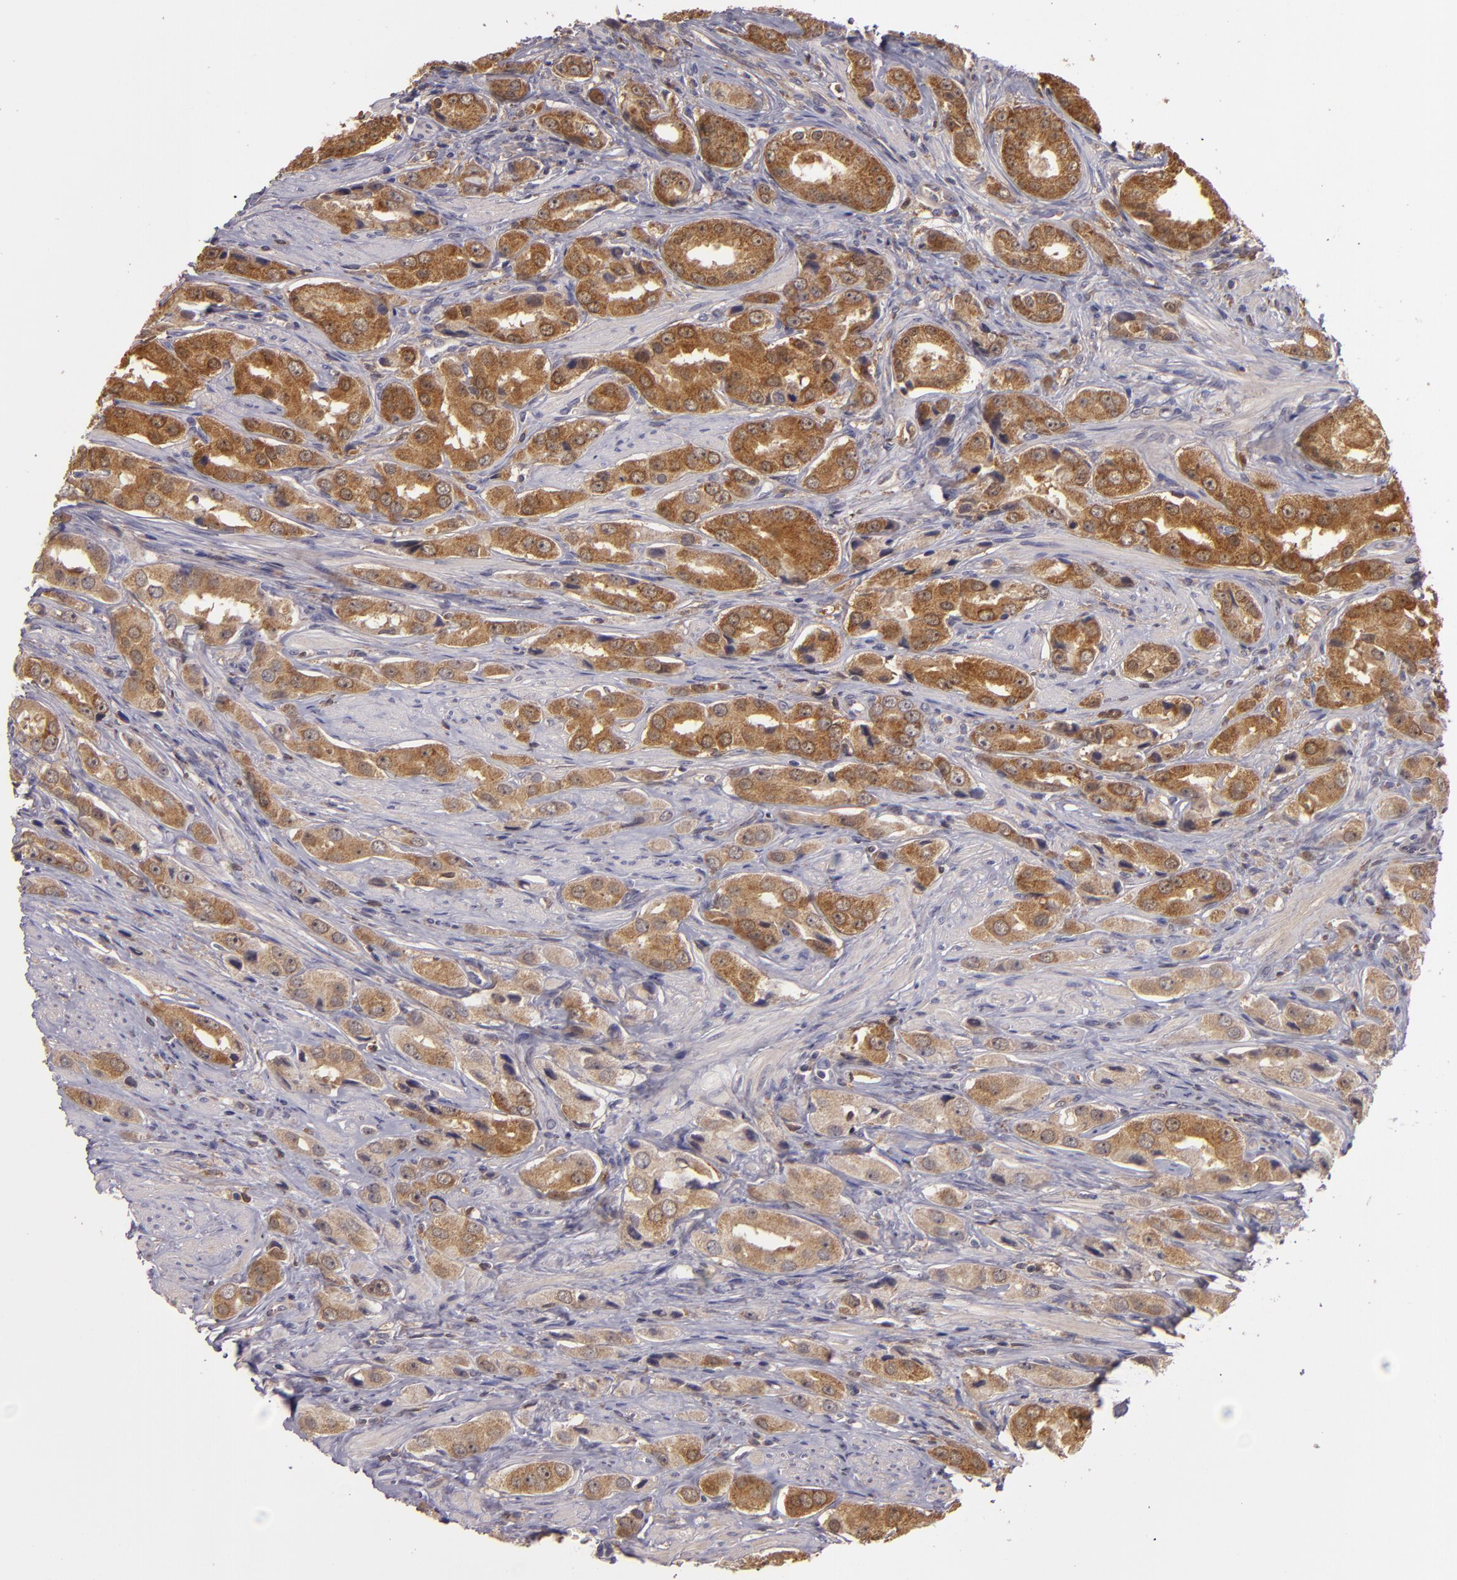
{"staining": {"intensity": "moderate", "quantity": ">75%", "location": "cytoplasmic/membranous"}, "tissue": "prostate cancer", "cell_type": "Tumor cells", "image_type": "cancer", "snomed": [{"axis": "morphology", "description": "Adenocarcinoma, Medium grade"}, {"axis": "topography", "description": "Prostate"}], "caption": "Immunohistochemical staining of human prostate cancer (adenocarcinoma (medium-grade)) exhibits moderate cytoplasmic/membranous protein staining in approximately >75% of tumor cells.", "gene": "FHIT", "patient": {"sex": "male", "age": 53}}